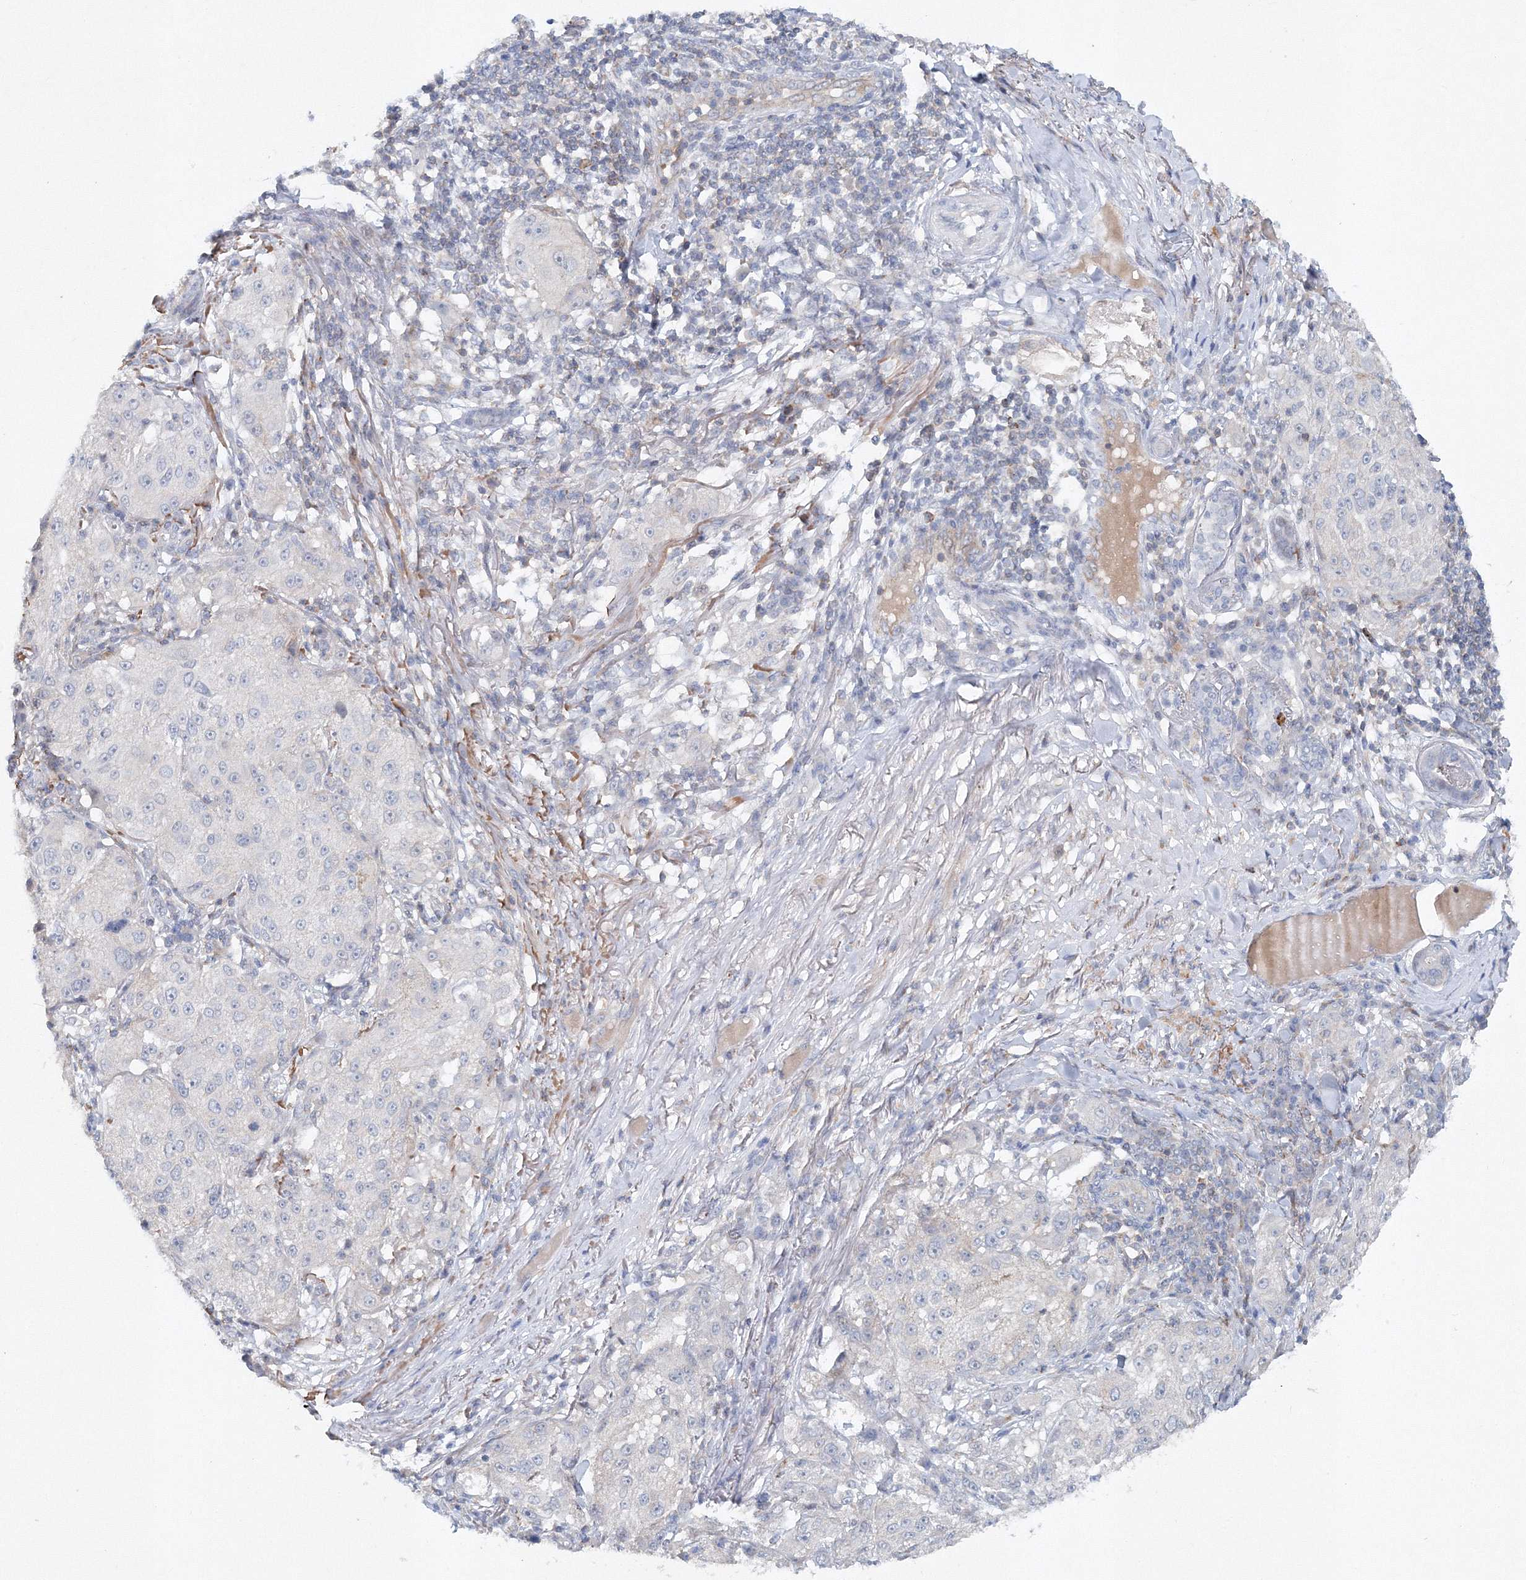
{"staining": {"intensity": "negative", "quantity": "none", "location": "none"}, "tissue": "melanoma", "cell_type": "Tumor cells", "image_type": "cancer", "snomed": [{"axis": "morphology", "description": "Necrosis, NOS"}, {"axis": "morphology", "description": "Malignant melanoma, NOS"}, {"axis": "topography", "description": "Skin"}], "caption": "An IHC photomicrograph of melanoma is shown. There is no staining in tumor cells of melanoma.", "gene": "SH3BP5", "patient": {"sex": "female", "age": 87}}